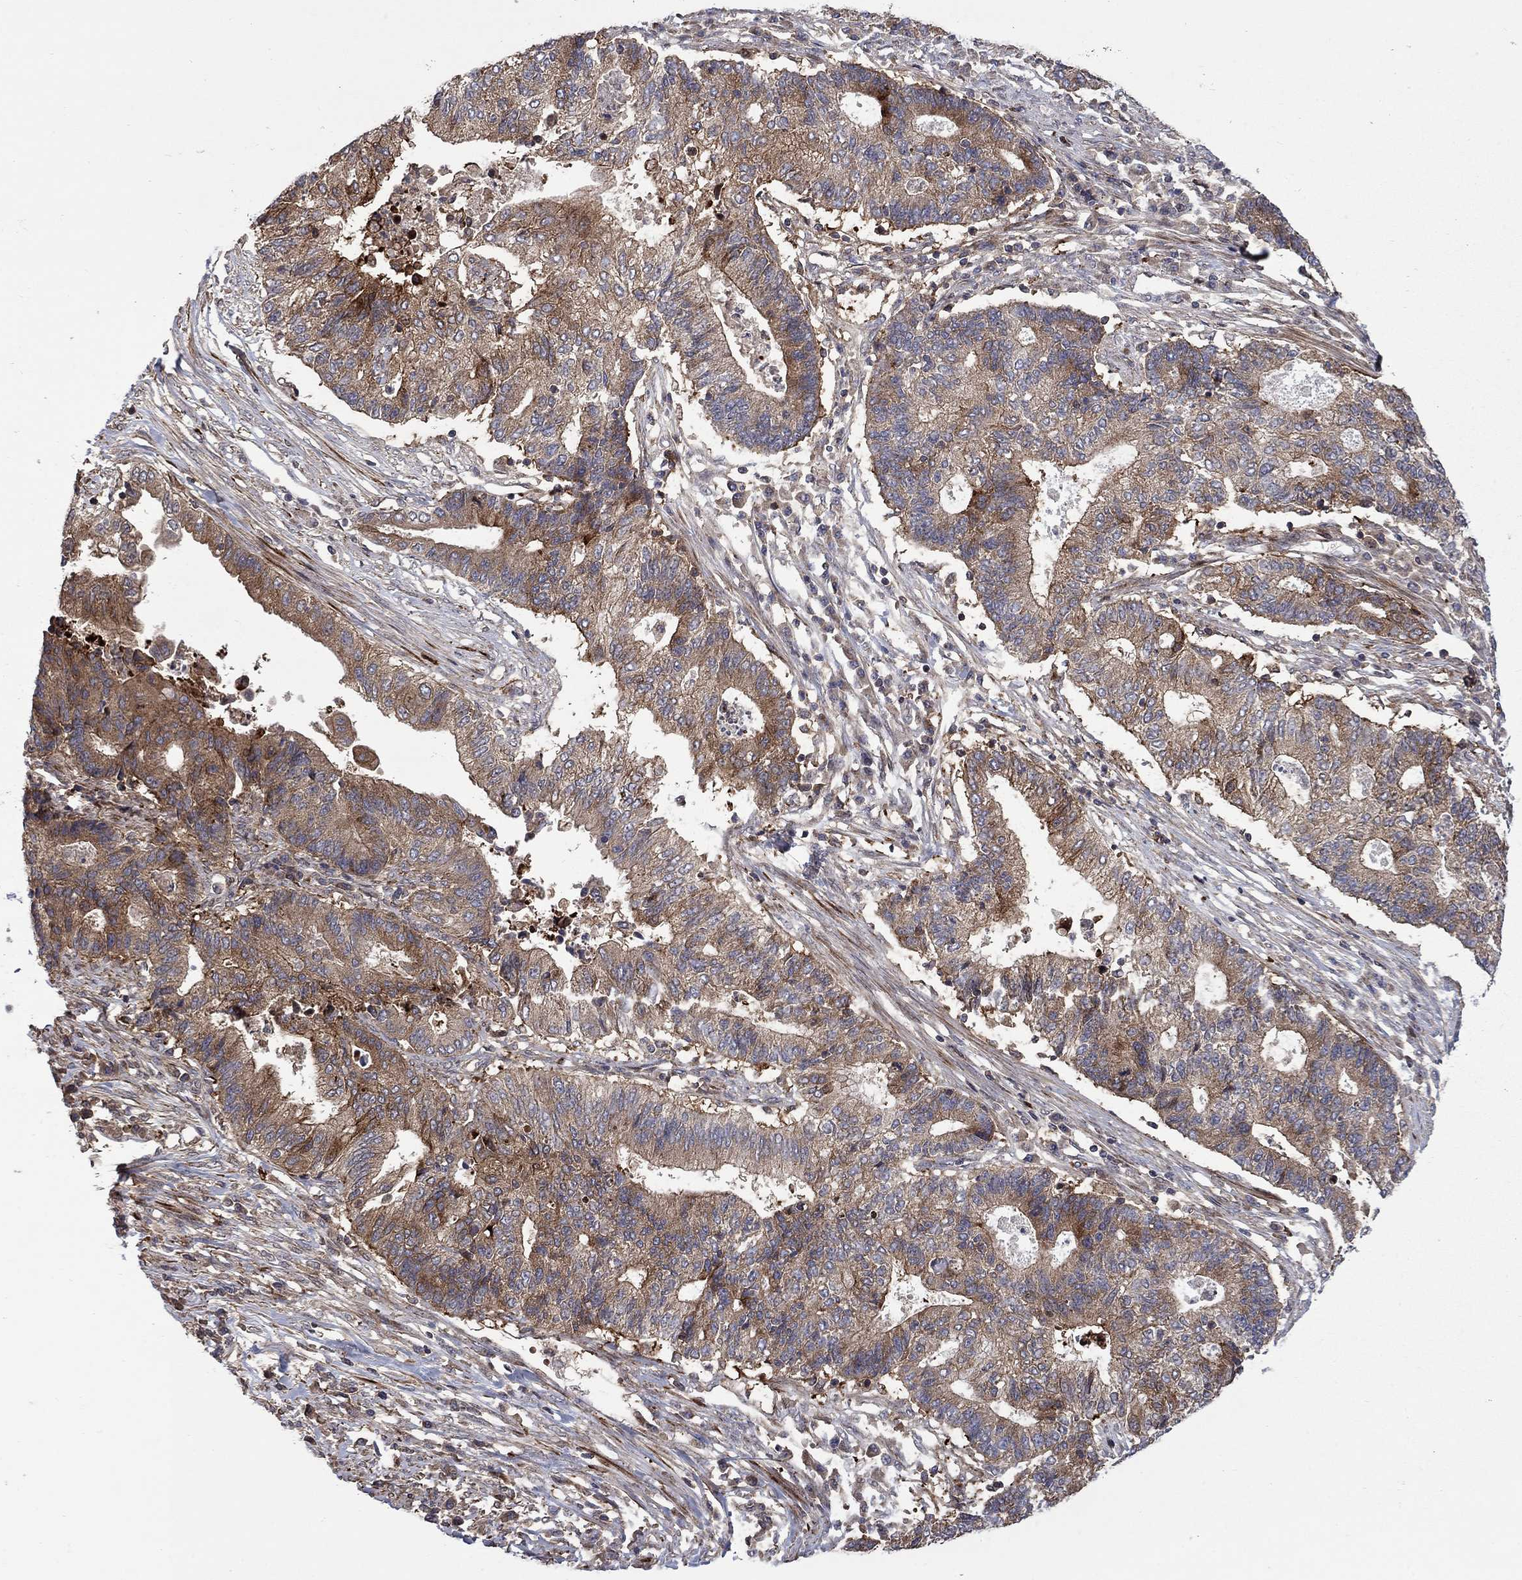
{"staining": {"intensity": "strong", "quantity": "<25%", "location": "cytoplasmic/membranous"}, "tissue": "endometrial cancer", "cell_type": "Tumor cells", "image_type": "cancer", "snomed": [{"axis": "morphology", "description": "Adenocarcinoma, NOS"}, {"axis": "topography", "description": "Uterus"}, {"axis": "topography", "description": "Endometrium"}], "caption": "Immunohistochemical staining of human endometrial cancer (adenocarcinoma) demonstrates medium levels of strong cytoplasmic/membranous protein staining in approximately <25% of tumor cells. (DAB (3,3'-diaminobenzidine) IHC with brightfield microscopy, high magnification).", "gene": "HDAC4", "patient": {"sex": "female", "age": 54}}